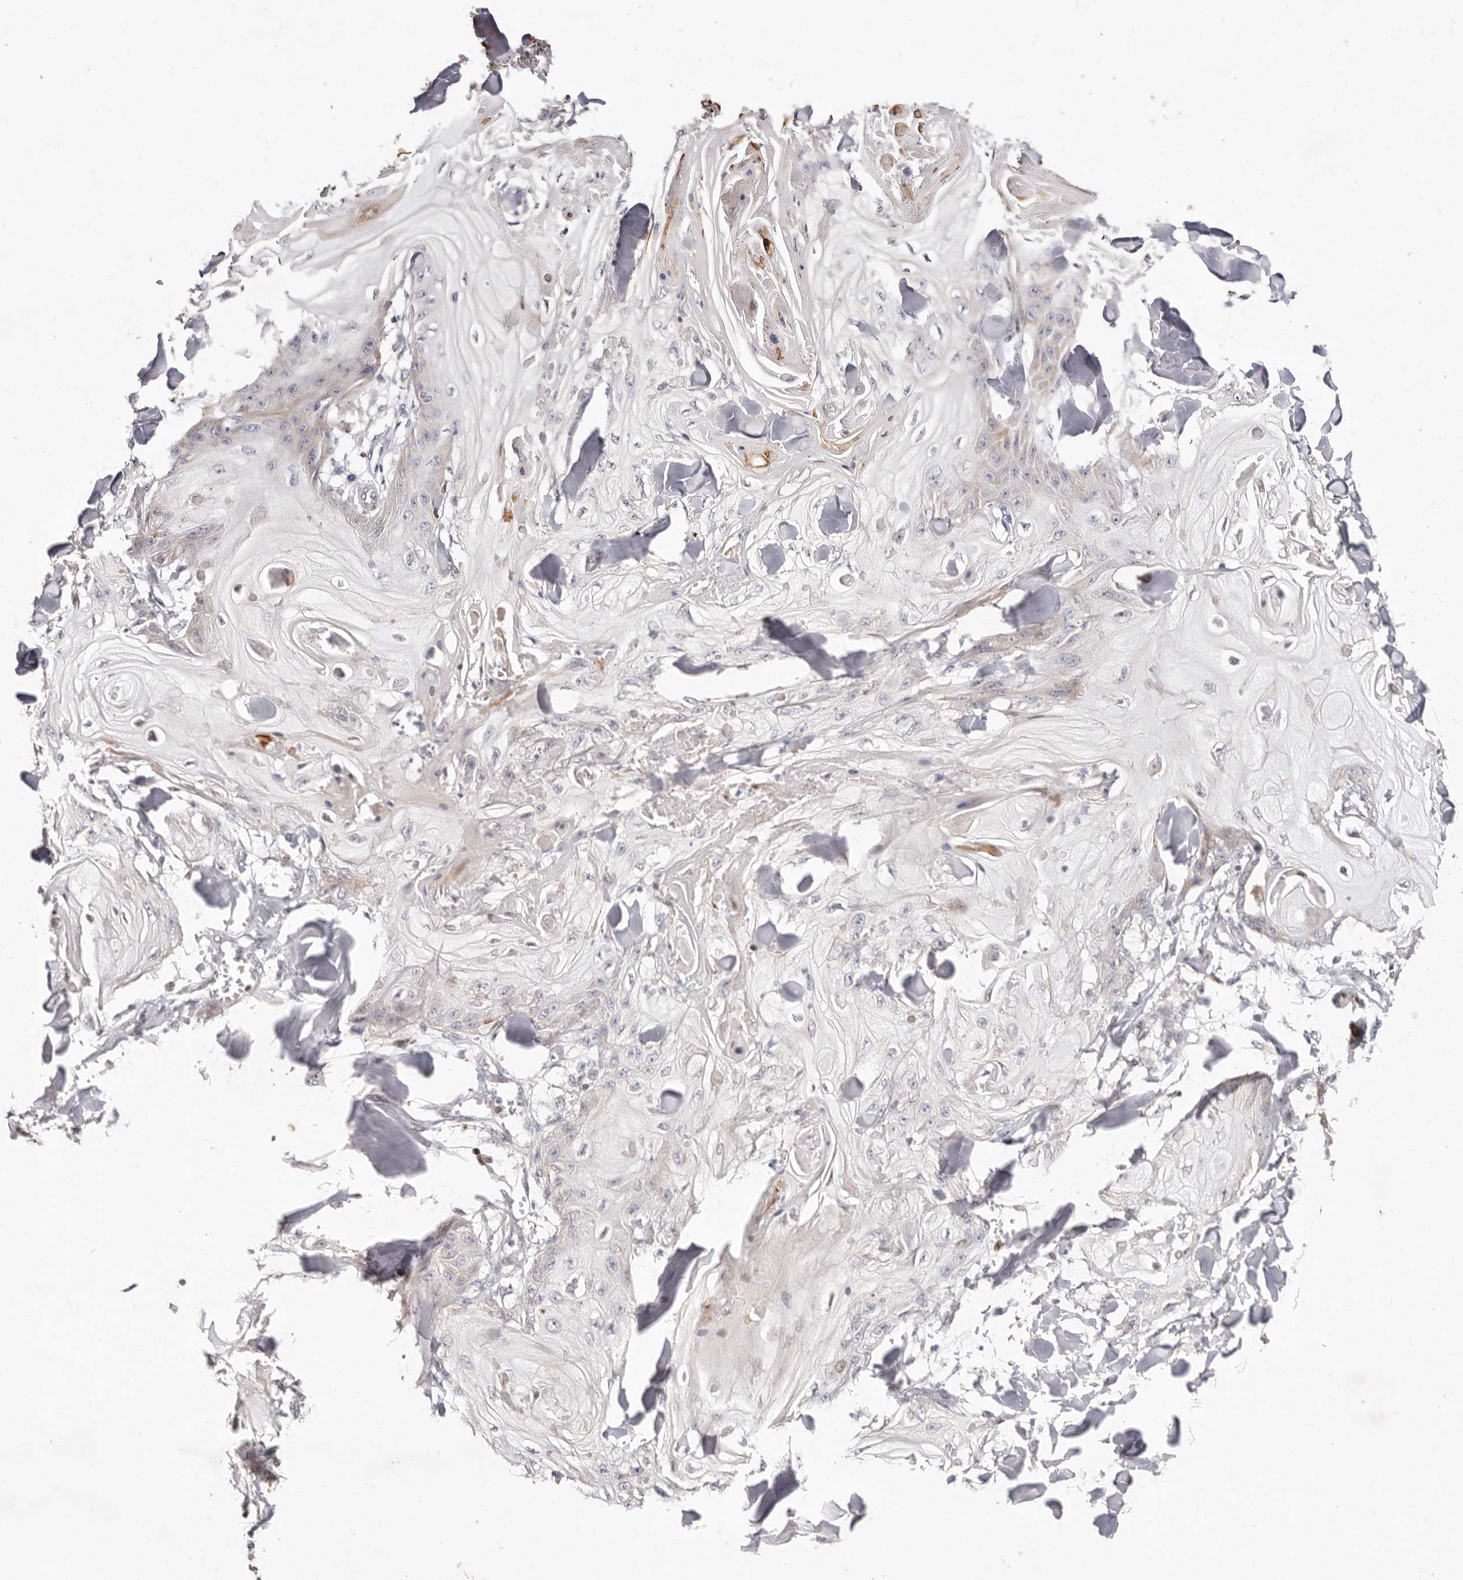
{"staining": {"intensity": "negative", "quantity": "none", "location": "none"}, "tissue": "skin cancer", "cell_type": "Tumor cells", "image_type": "cancer", "snomed": [{"axis": "morphology", "description": "Squamous cell carcinoma, NOS"}, {"axis": "topography", "description": "Skin"}], "caption": "DAB immunohistochemical staining of skin cancer (squamous cell carcinoma) exhibits no significant expression in tumor cells.", "gene": "IQGAP3", "patient": {"sex": "male", "age": 74}}